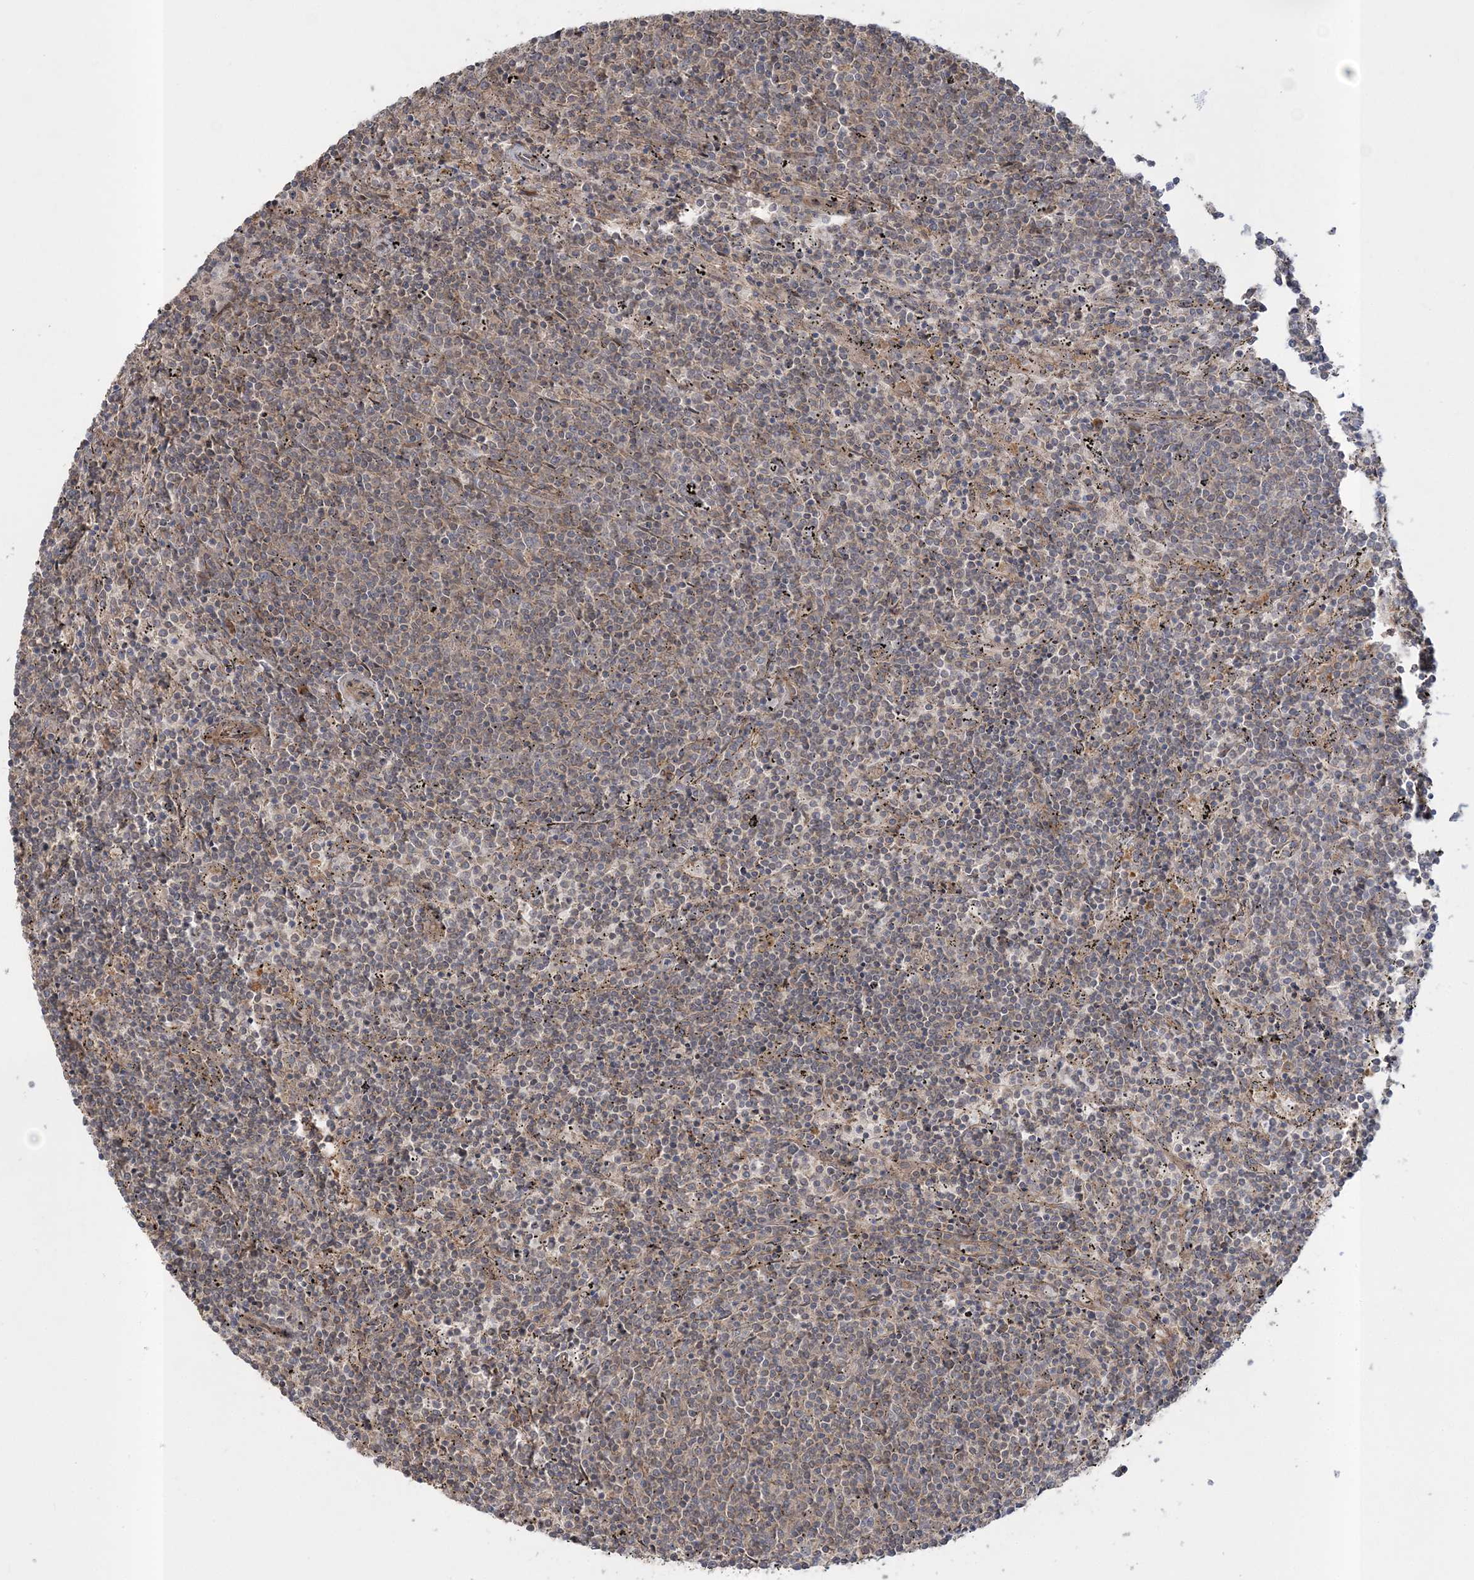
{"staining": {"intensity": "weak", "quantity": "25%-75%", "location": "cytoplasmic/membranous"}, "tissue": "lymphoma", "cell_type": "Tumor cells", "image_type": "cancer", "snomed": [{"axis": "morphology", "description": "Malignant lymphoma, non-Hodgkin's type, Low grade"}, {"axis": "topography", "description": "Spleen"}], "caption": "This histopathology image demonstrates immunohistochemistry staining of malignant lymphoma, non-Hodgkin's type (low-grade), with low weak cytoplasmic/membranous positivity in approximately 25%-75% of tumor cells.", "gene": "MOCS2", "patient": {"sex": "female", "age": 50}}